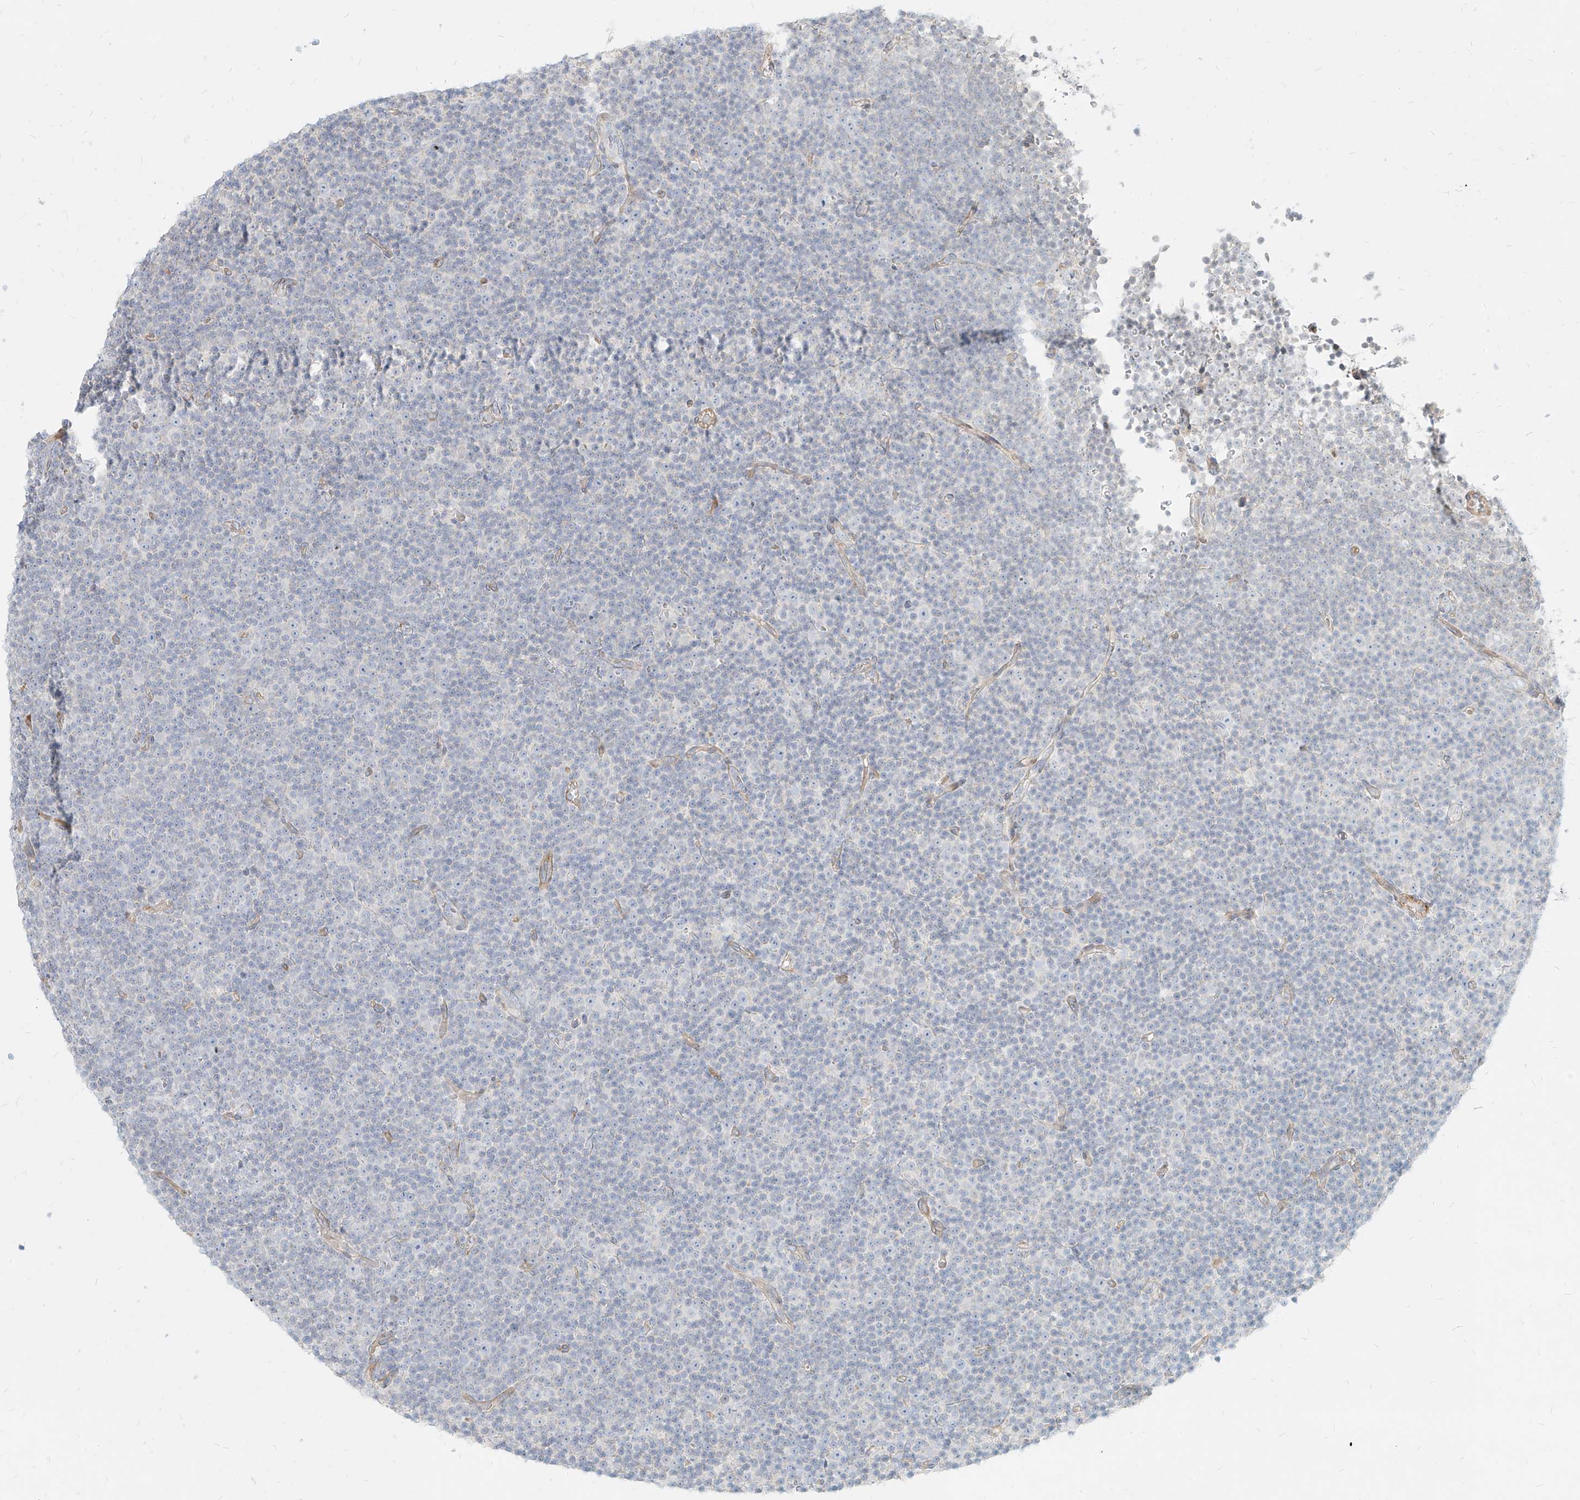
{"staining": {"intensity": "negative", "quantity": "none", "location": "none"}, "tissue": "lymphoma", "cell_type": "Tumor cells", "image_type": "cancer", "snomed": [{"axis": "morphology", "description": "Malignant lymphoma, non-Hodgkin's type, Low grade"}, {"axis": "topography", "description": "Lymph node"}], "caption": "This is an immunohistochemistry photomicrograph of human lymphoma. There is no positivity in tumor cells.", "gene": "ITPKB", "patient": {"sex": "female", "age": 67}}